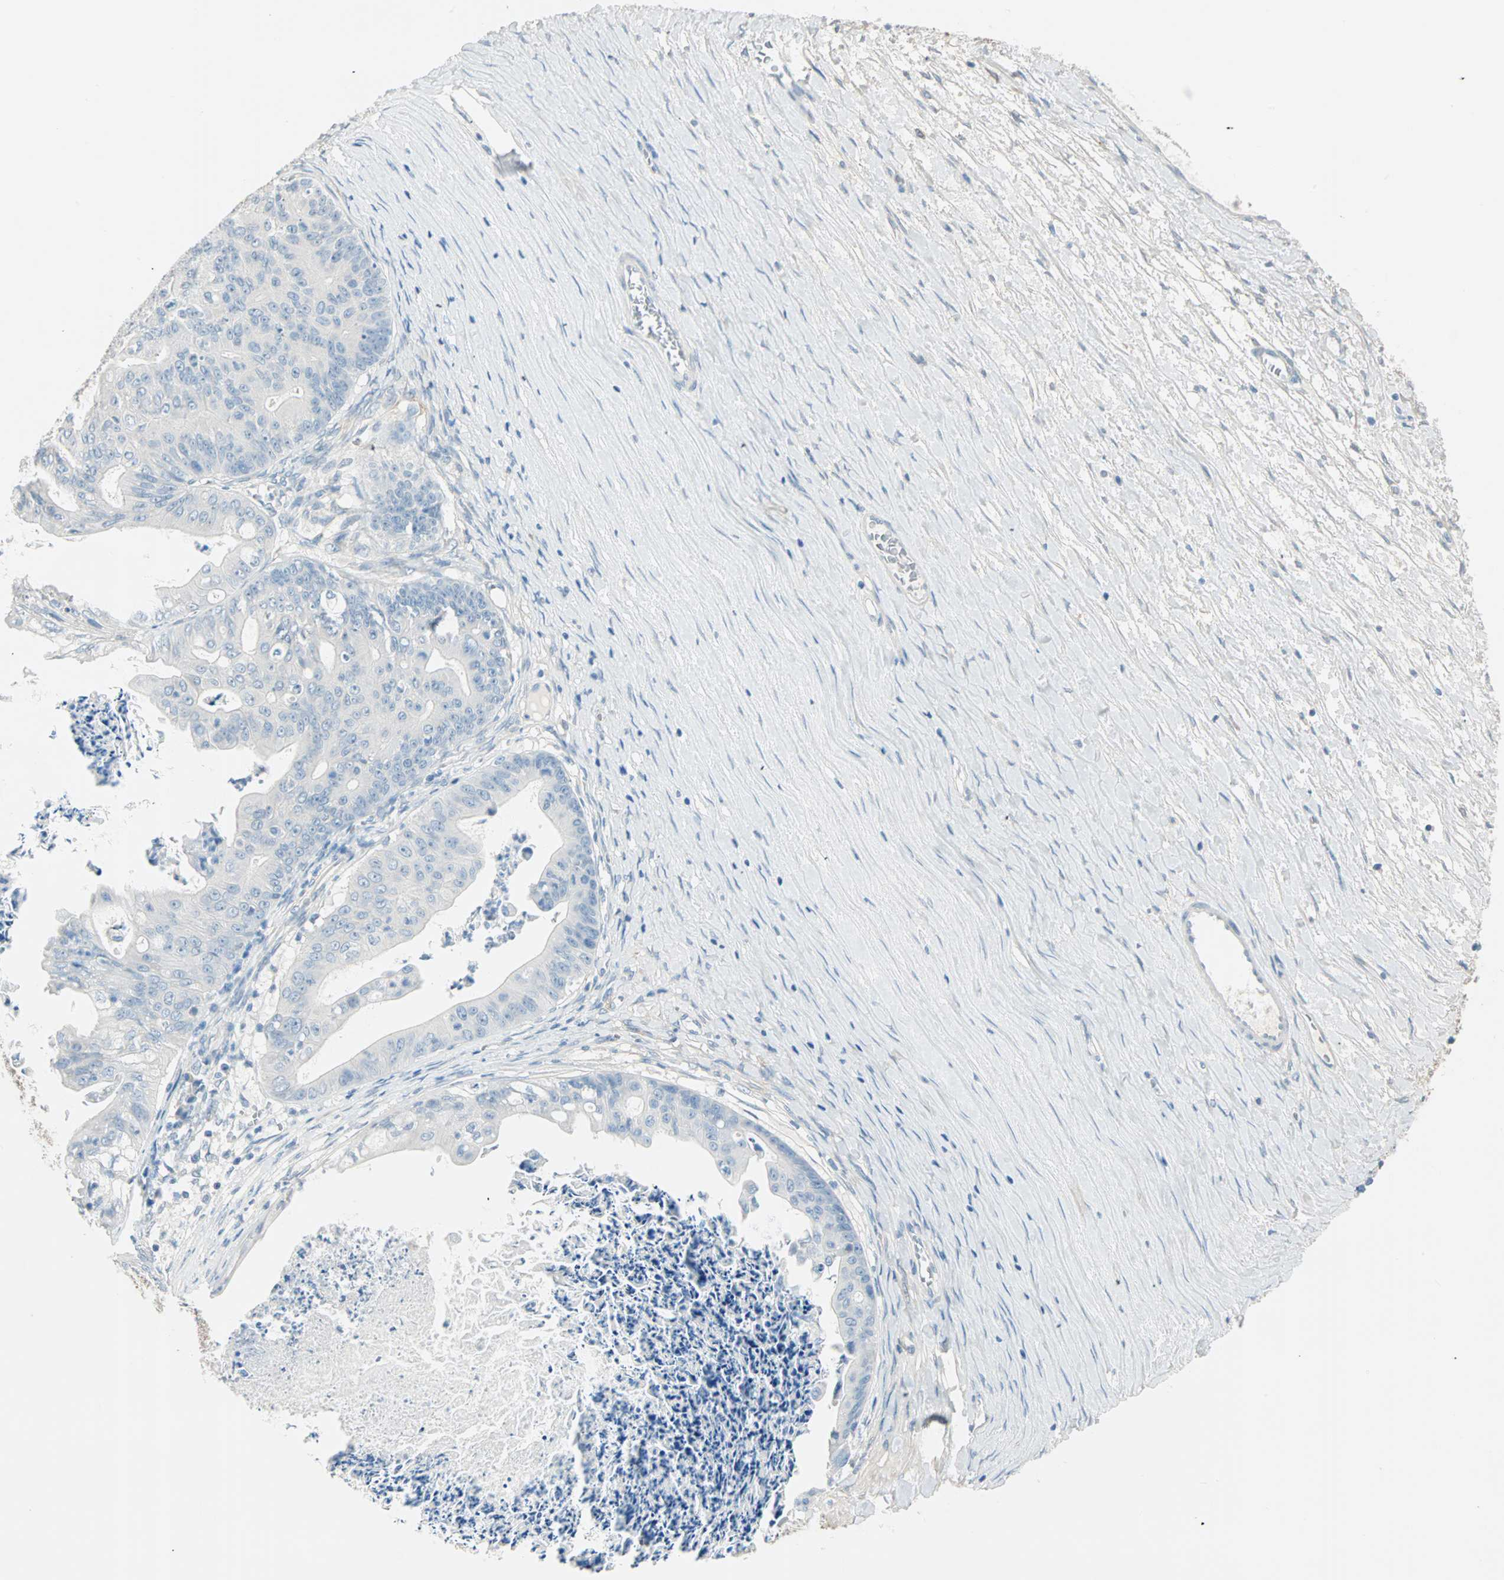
{"staining": {"intensity": "negative", "quantity": "none", "location": "none"}, "tissue": "ovarian cancer", "cell_type": "Tumor cells", "image_type": "cancer", "snomed": [{"axis": "morphology", "description": "Cystadenocarcinoma, mucinous, NOS"}, {"axis": "topography", "description": "Ovary"}], "caption": "DAB (3,3'-diaminobenzidine) immunohistochemical staining of human mucinous cystadenocarcinoma (ovarian) shows no significant positivity in tumor cells.", "gene": "ATF6", "patient": {"sex": "female", "age": 37}}